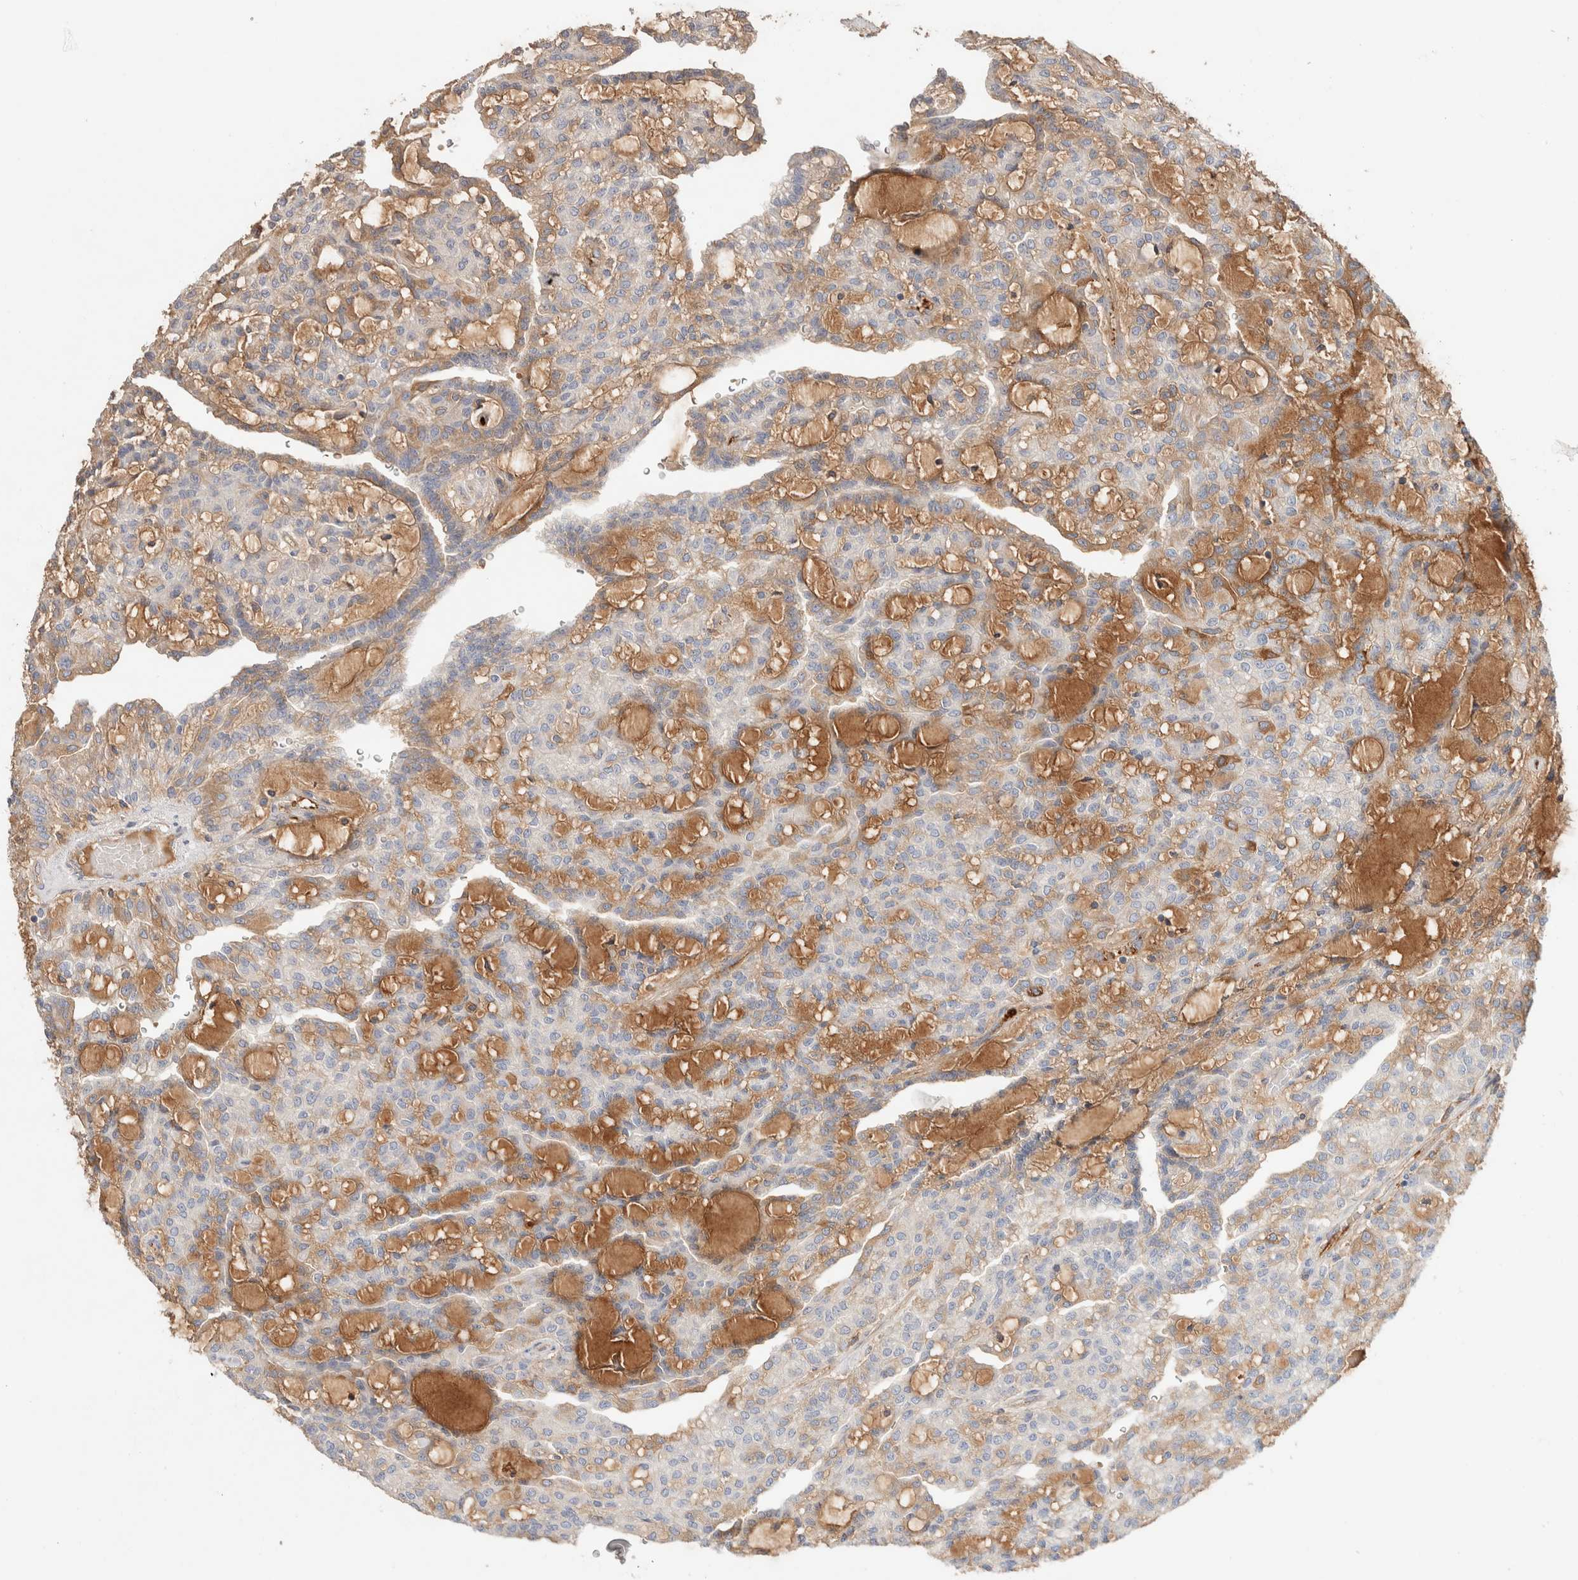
{"staining": {"intensity": "weak", "quantity": "25%-75%", "location": "cytoplasmic/membranous"}, "tissue": "renal cancer", "cell_type": "Tumor cells", "image_type": "cancer", "snomed": [{"axis": "morphology", "description": "Adenocarcinoma, NOS"}, {"axis": "topography", "description": "Kidney"}], "caption": "This image exhibits immunohistochemistry (IHC) staining of human renal adenocarcinoma, with low weak cytoplasmic/membranous expression in about 25%-75% of tumor cells.", "gene": "PROS1", "patient": {"sex": "male", "age": 63}}